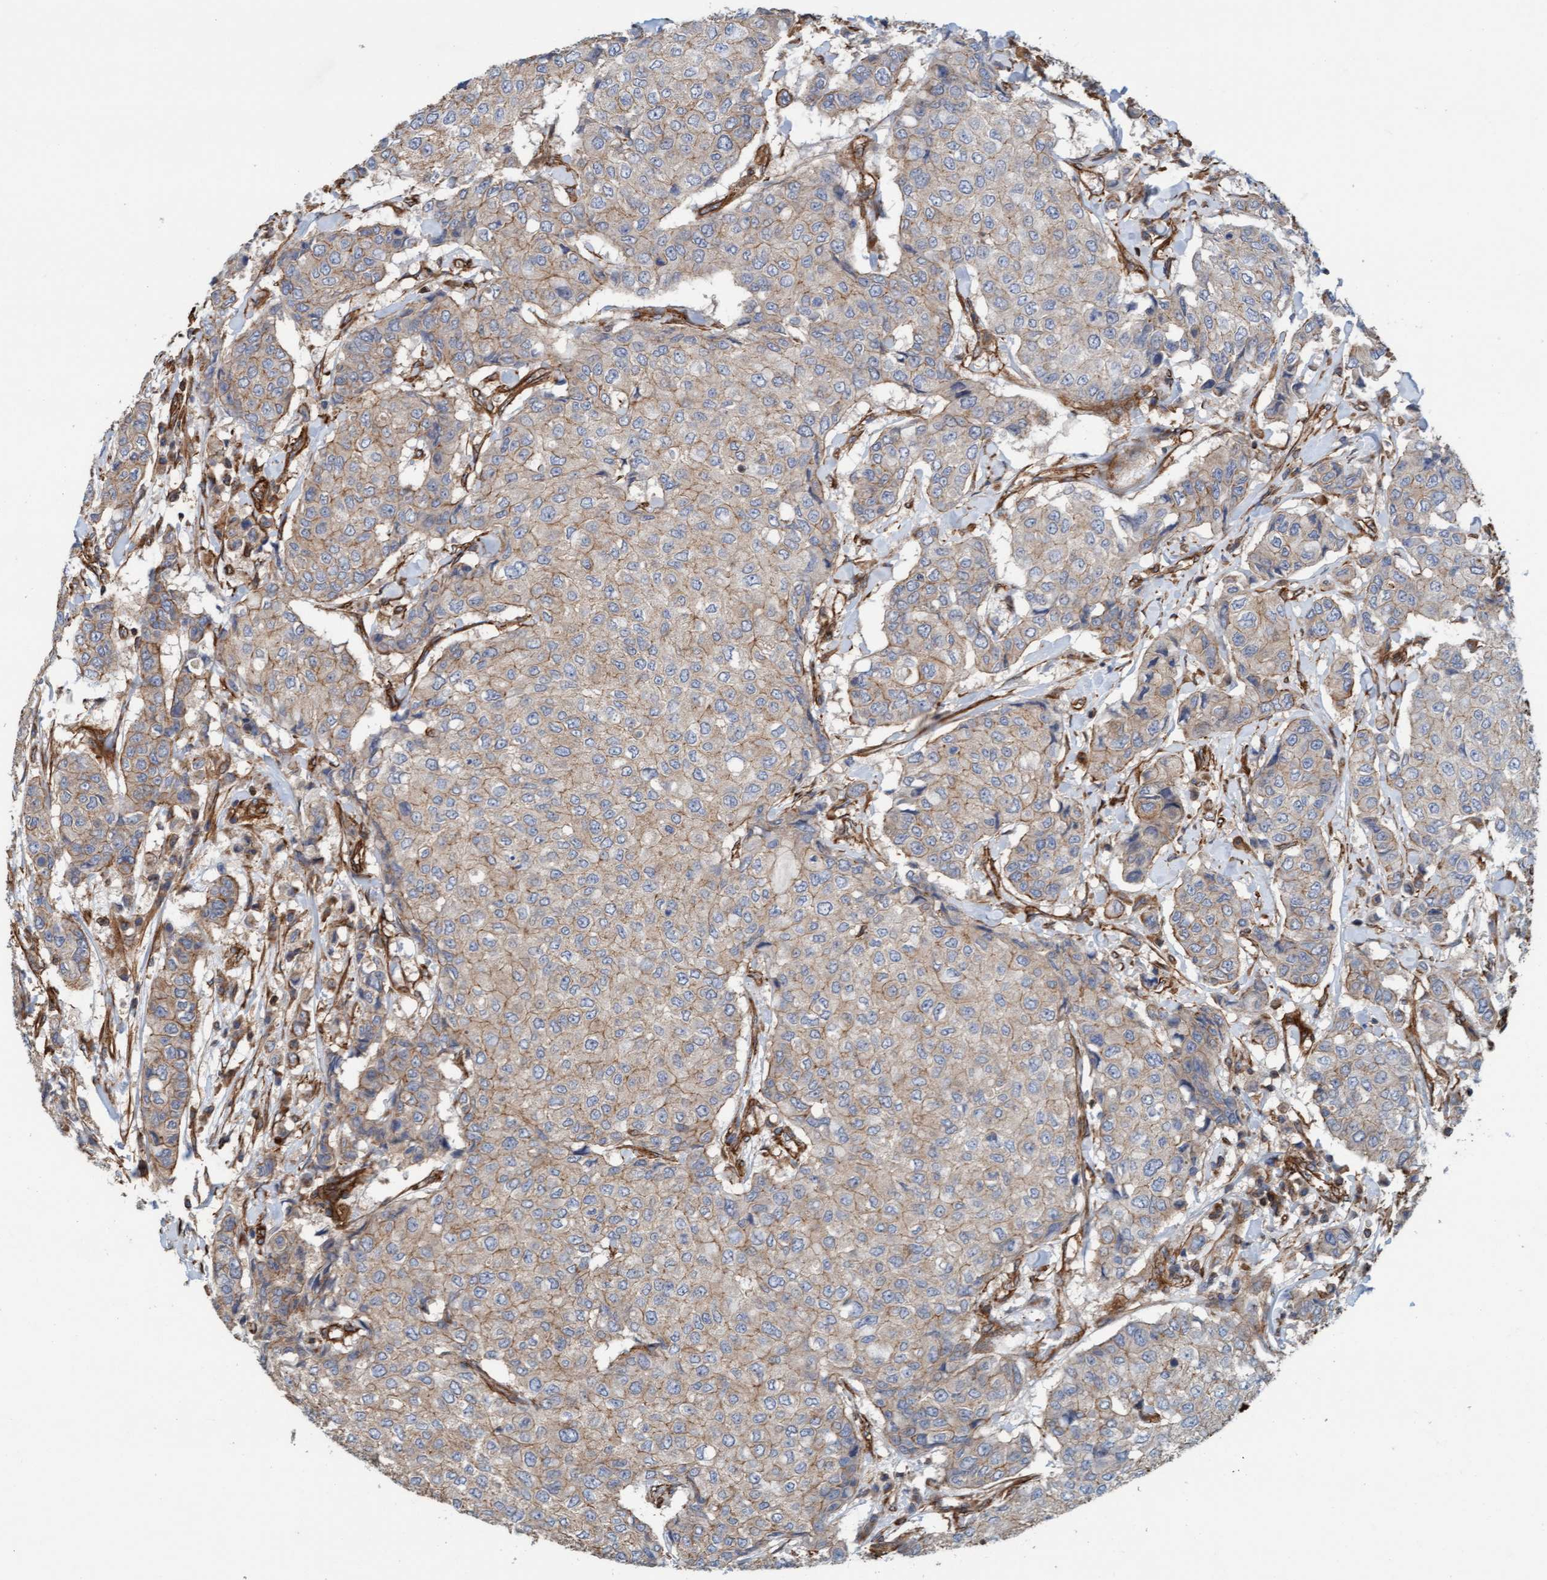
{"staining": {"intensity": "weak", "quantity": "25%-75%", "location": "cytoplasmic/membranous"}, "tissue": "breast cancer", "cell_type": "Tumor cells", "image_type": "cancer", "snomed": [{"axis": "morphology", "description": "Duct carcinoma"}, {"axis": "topography", "description": "Breast"}], "caption": "DAB immunohistochemical staining of breast cancer exhibits weak cytoplasmic/membranous protein positivity in about 25%-75% of tumor cells. The staining was performed using DAB, with brown indicating positive protein expression. Nuclei are stained blue with hematoxylin.", "gene": "STXBP4", "patient": {"sex": "female", "age": 27}}